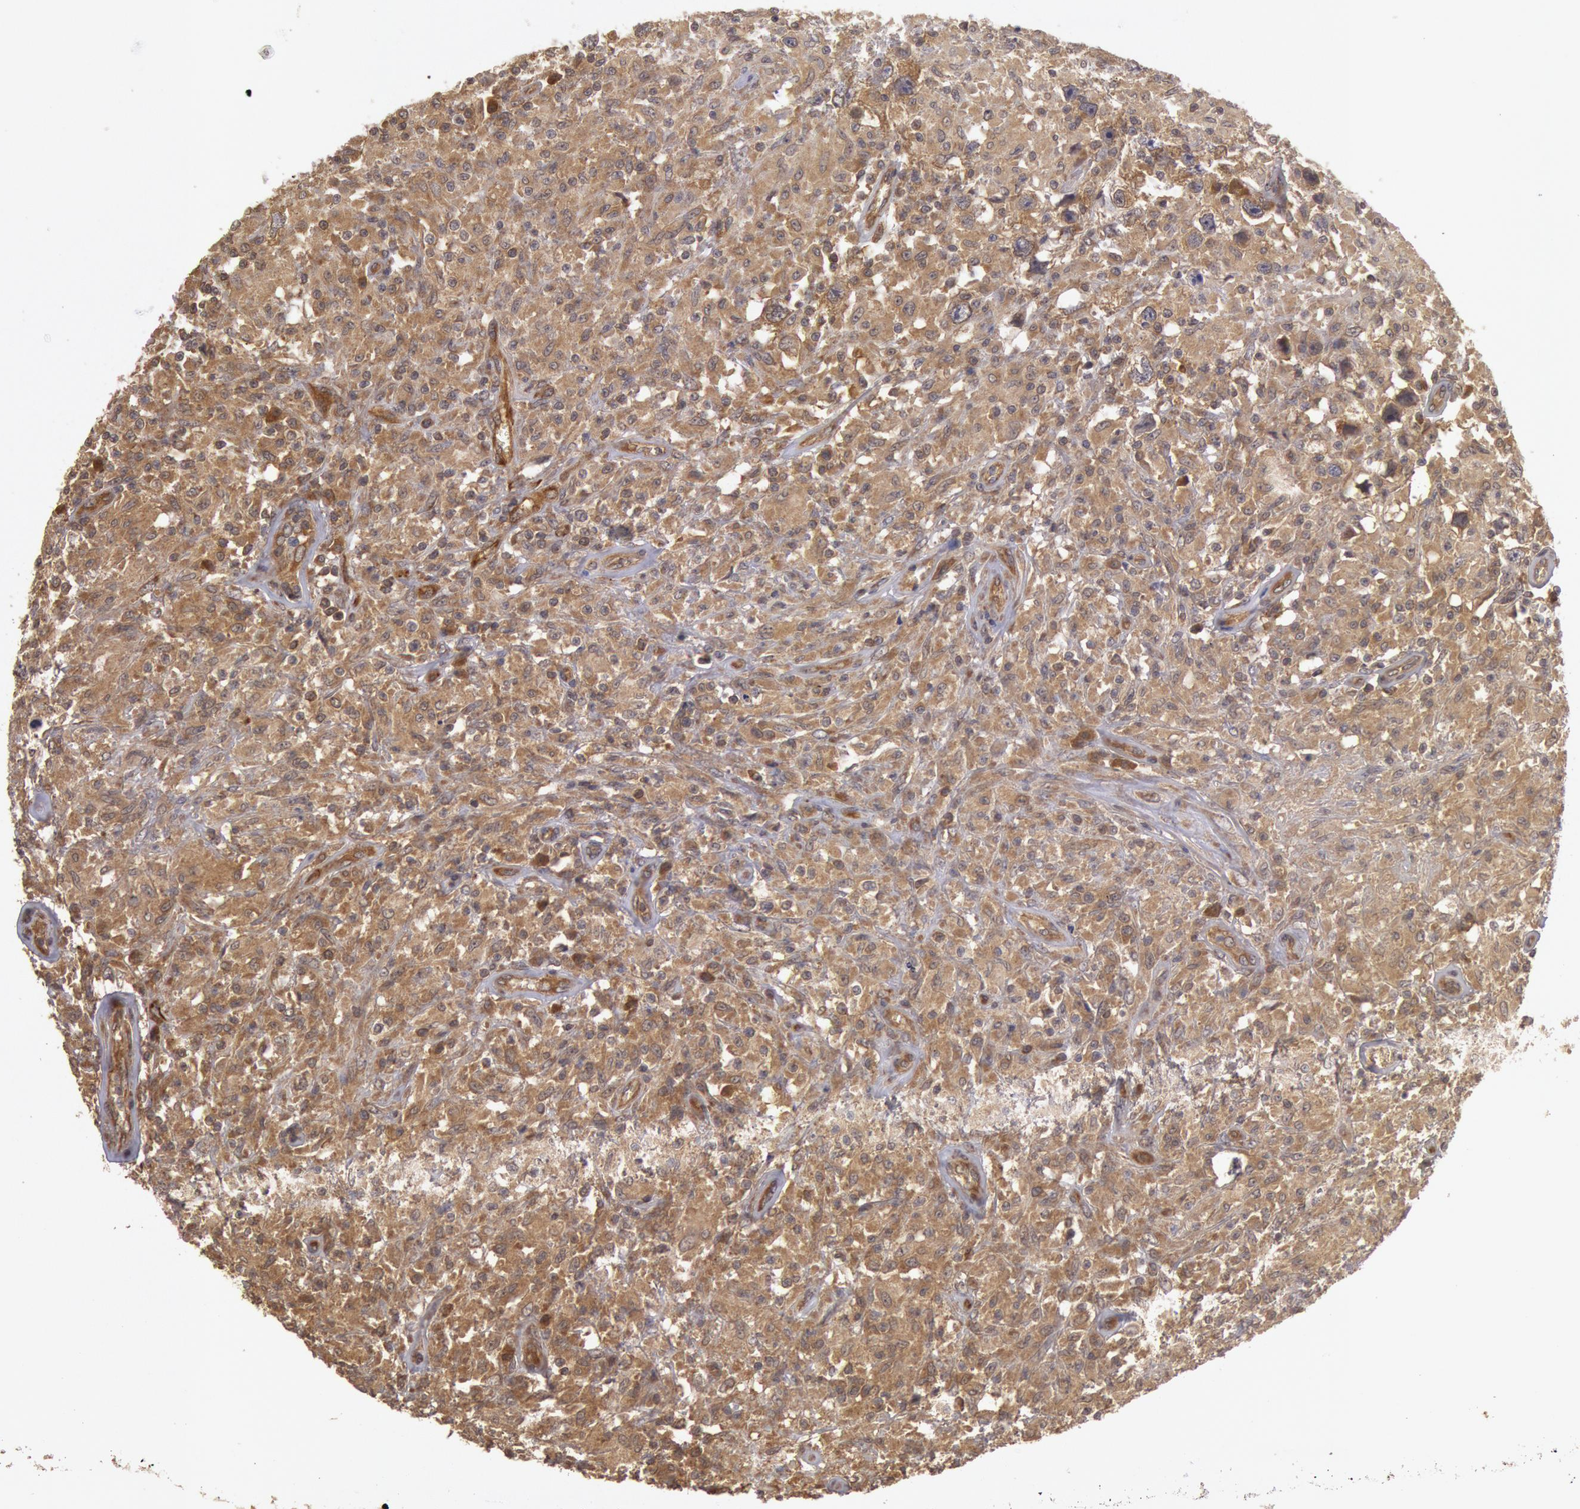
{"staining": {"intensity": "moderate", "quantity": ">75%", "location": "cytoplasmic/membranous"}, "tissue": "testis cancer", "cell_type": "Tumor cells", "image_type": "cancer", "snomed": [{"axis": "morphology", "description": "Seminoma, NOS"}, {"axis": "topography", "description": "Testis"}], "caption": "Moderate cytoplasmic/membranous staining is appreciated in about >75% of tumor cells in testis cancer (seminoma).", "gene": "USP14", "patient": {"sex": "male", "age": 34}}